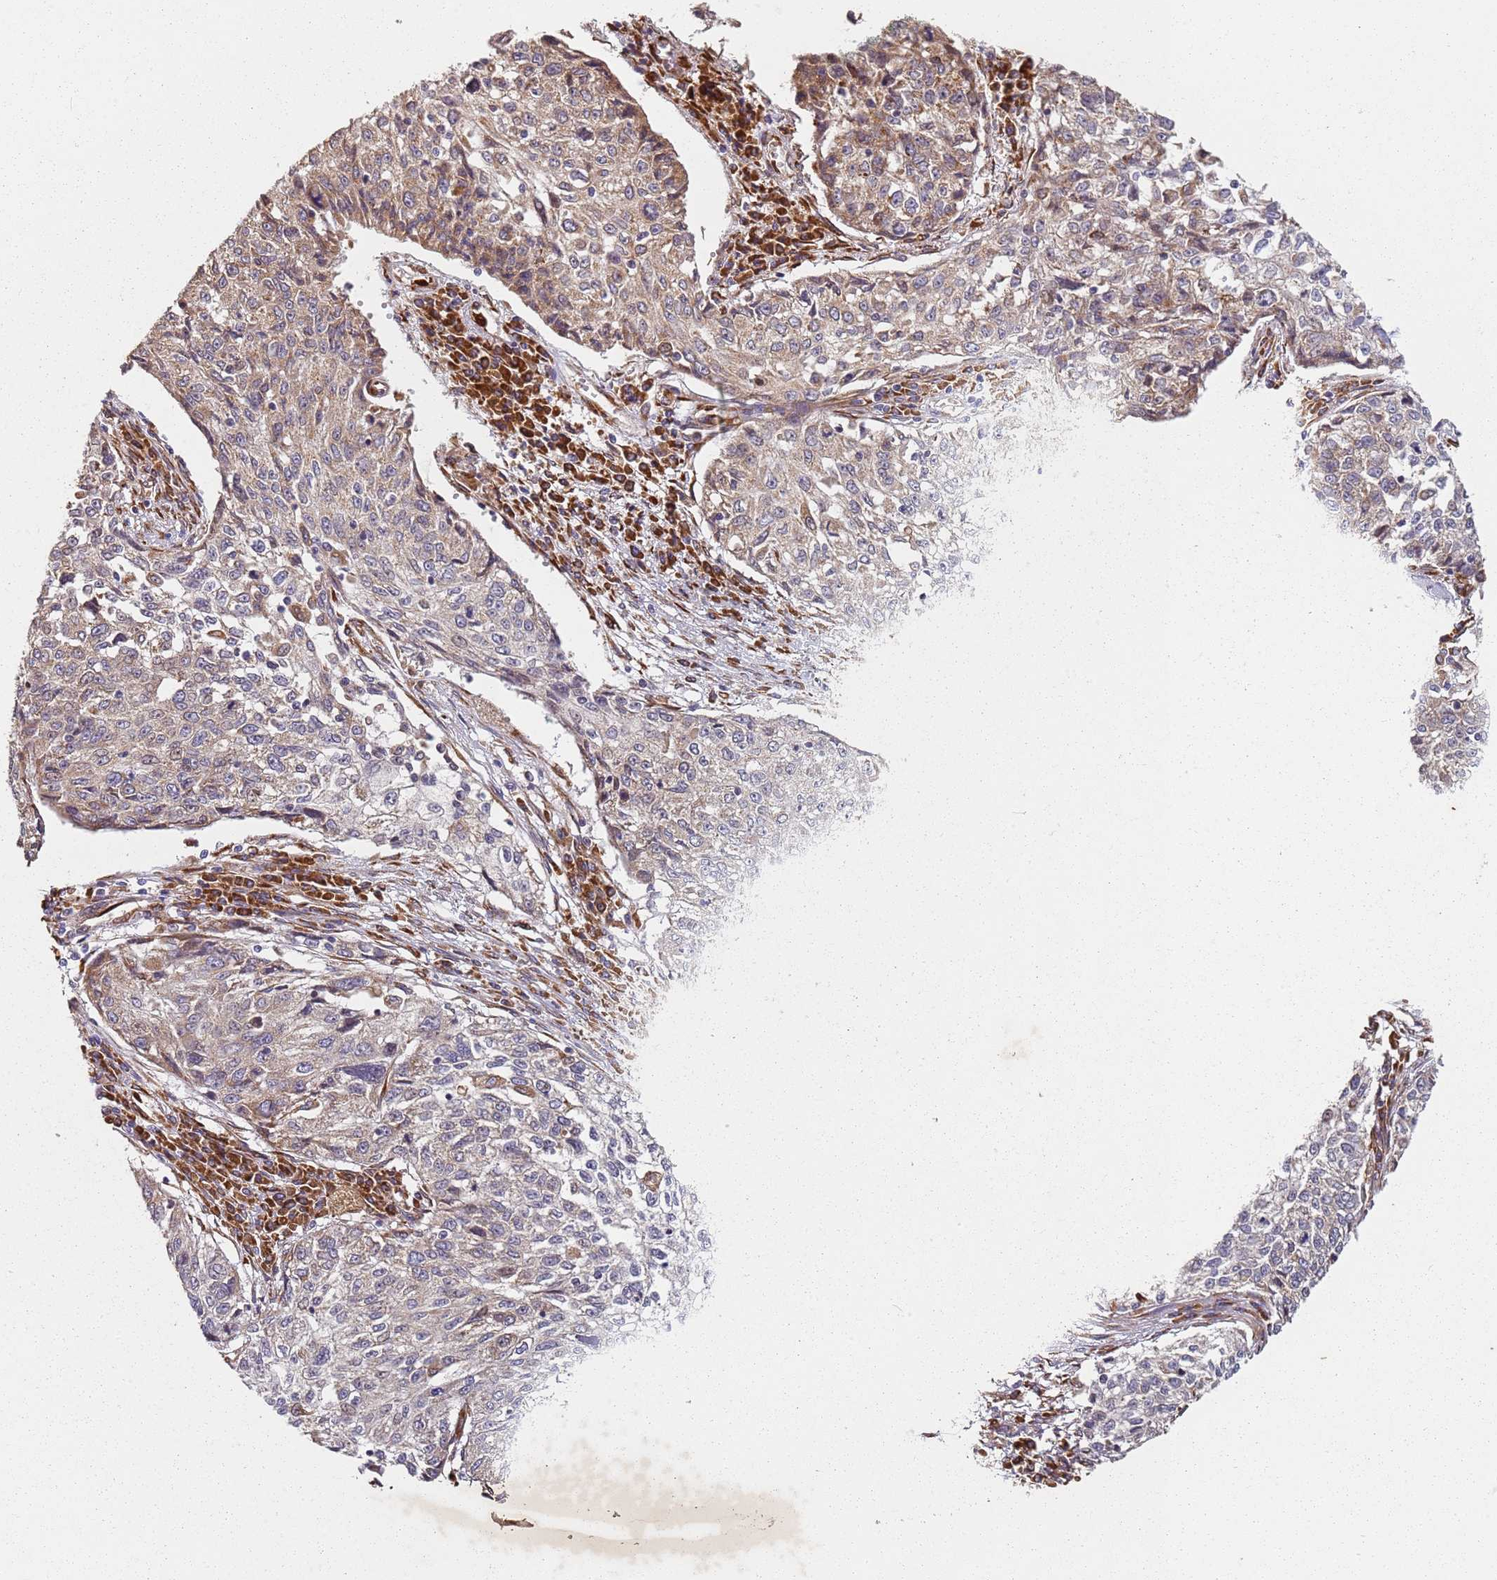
{"staining": {"intensity": "moderate", "quantity": "25%-75%", "location": "cytoplasmic/membranous"}, "tissue": "cervical cancer", "cell_type": "Tumor cells", "image_type": "cancer", "snomed": [{"axis": "morphology", "description": "Squamous cell carcinoma, NOS"}, {"axis": "topography", "description": "Cervix"}], "caption": "Moderate cytoplasmic/membranous expression is identified in approximately 25%-75% of tumor cells in cervical cancer.", "gene": "ARFRP1", "patient": {"sex": "female", "age": 57}}